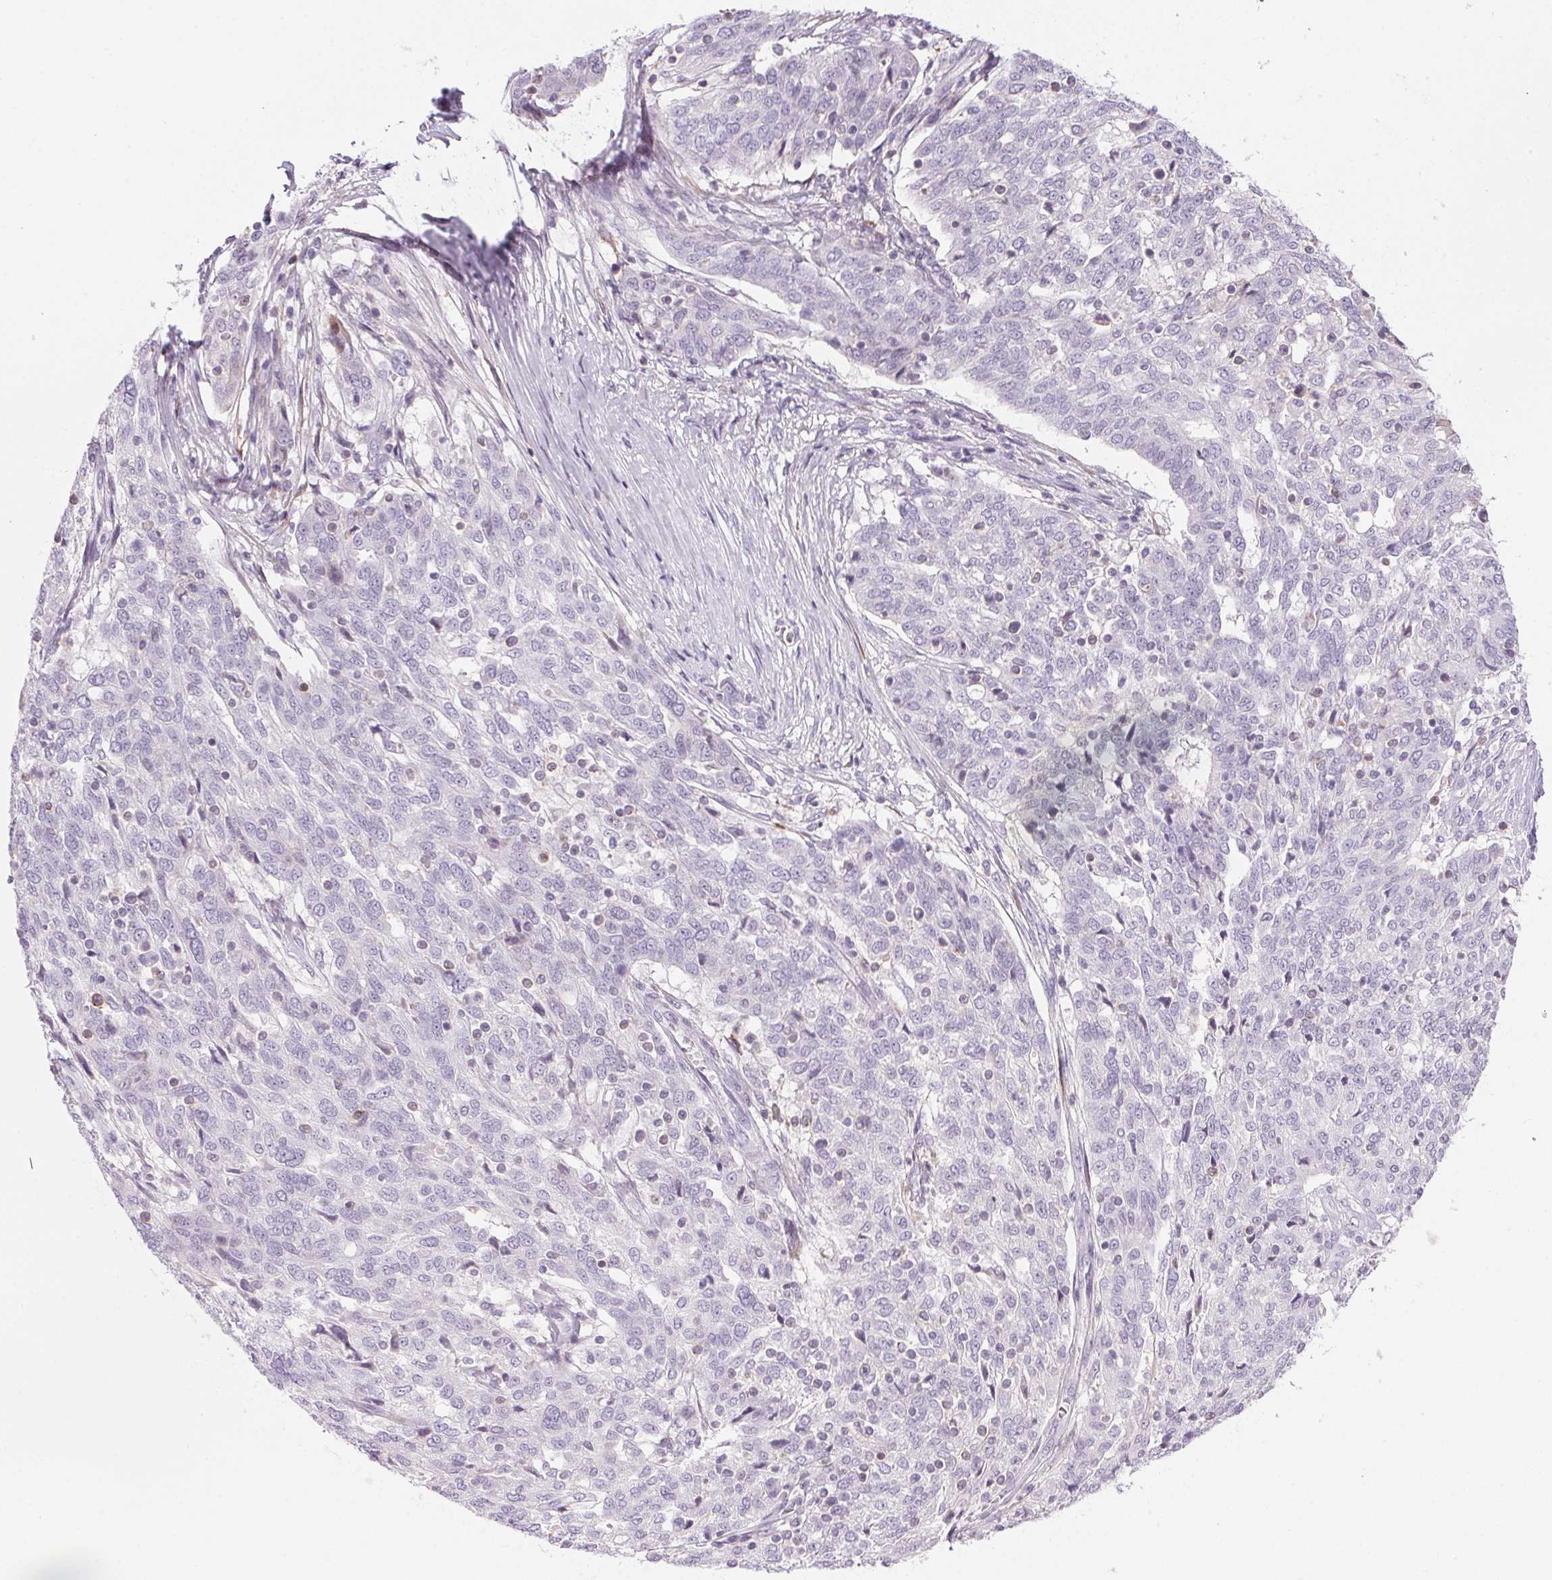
{"staining": {"intensity": "negative", "quantity": "none", "location": "none"}, "tissue": "ovarian cancer", "cell_type": "Tumor cells", "image_type": "cancer", "snomed": [{"axis": "morphology", "description": "Cystadenocarcinoma, serous, NOS"}, {"axis": "topography", "description": "Ovary"}], "caption": "This is an IHC photomicrograph of human ovarian cancer (serous cystadenocarcinoma). There is no staining in tumor cells.", "gene": "ECPAS", "patient": {"sex": "female", "age": 67}}